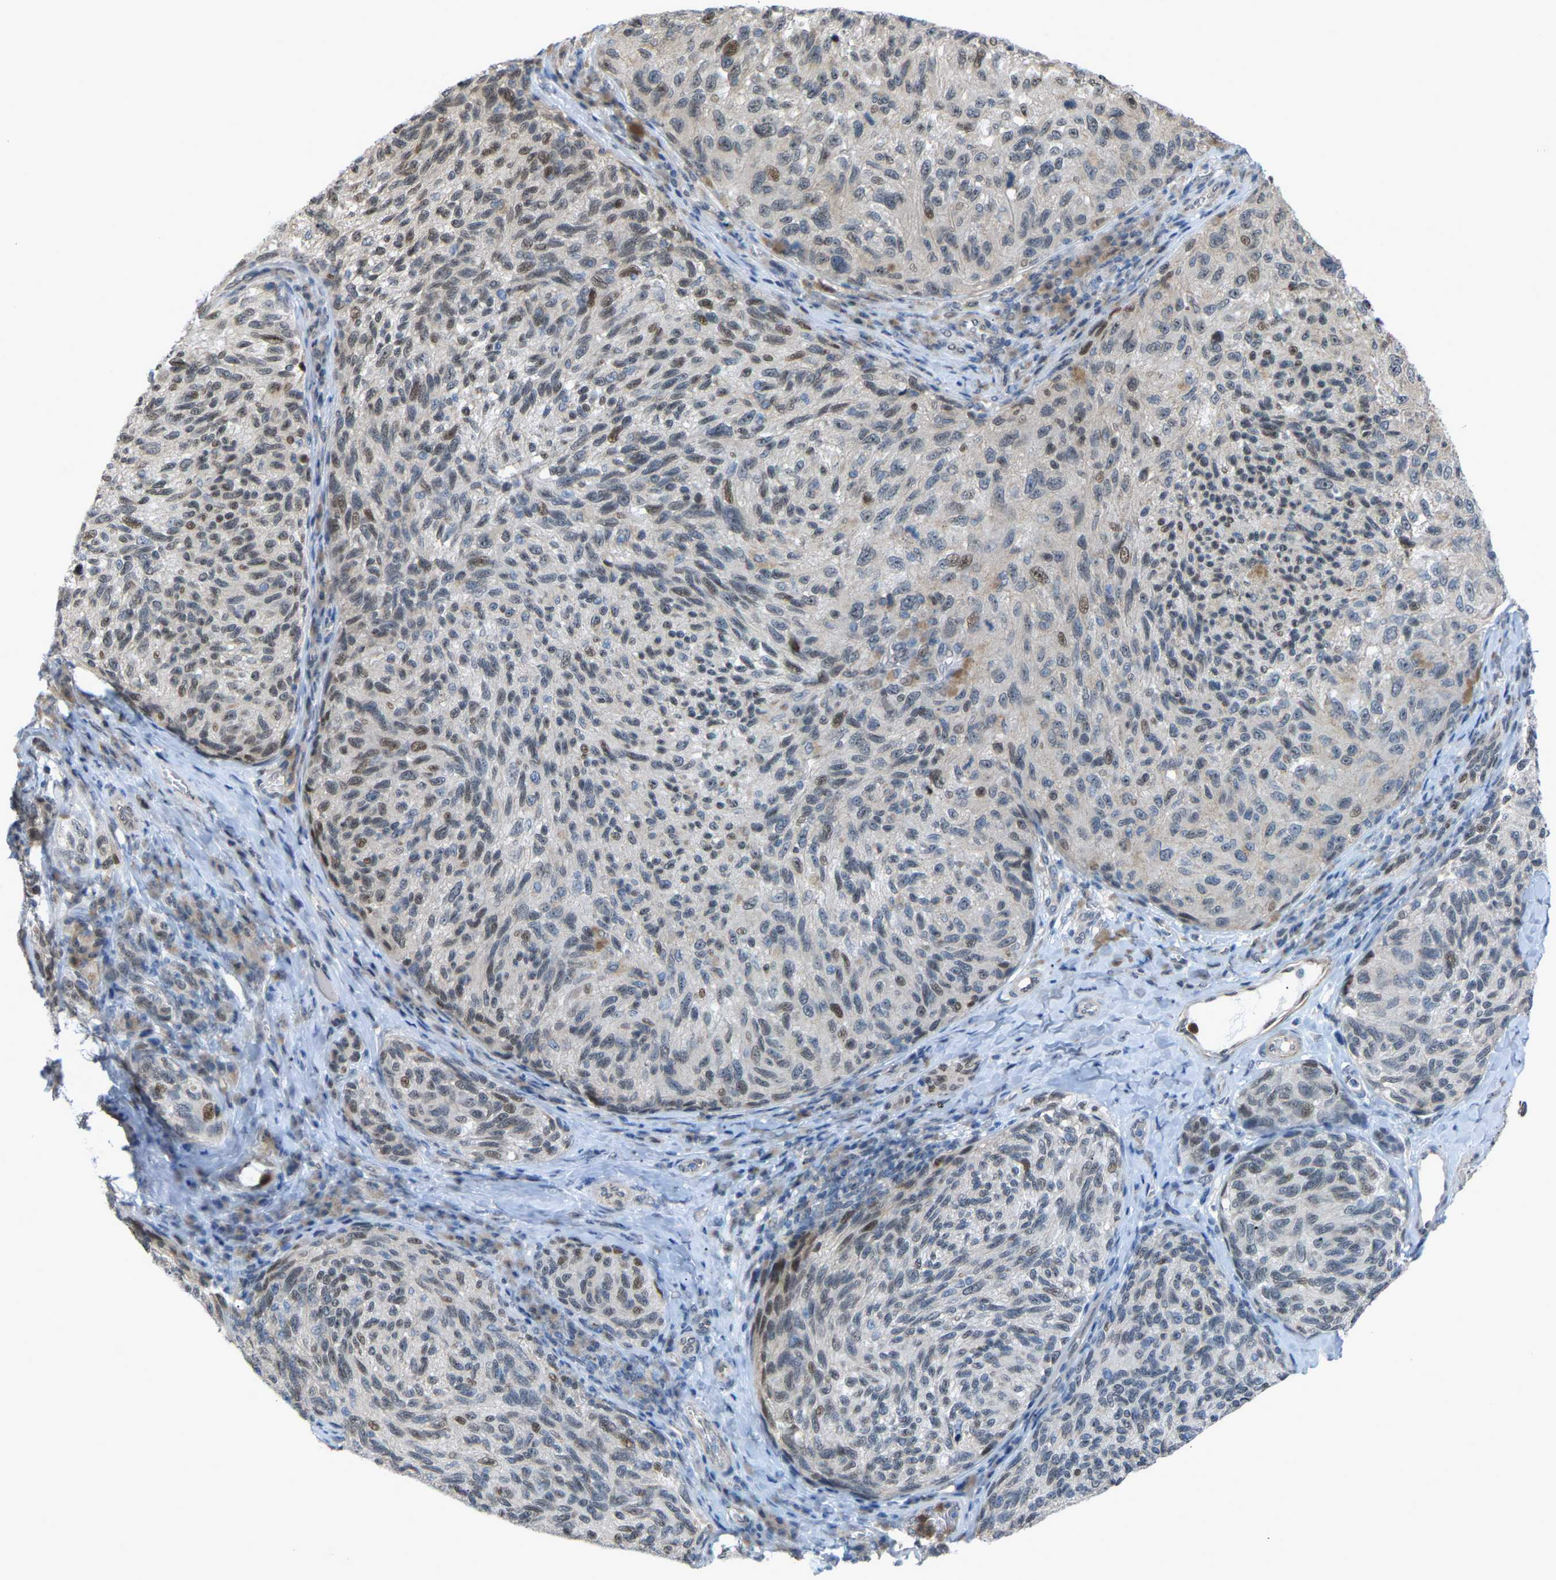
{"staining": {"intensity": "weak", "quantity": "<25%", "location": "nuclear"}, "tissue": "melanoma", "cell_type": "Tumor cells", "image_type": "cancer", "snomed": [{"axis": "morphology", "description": "Malignant melanoma, NOS"}, {"axis": "topography", "description": "Skin"}], "caption": "DAB (3,3'-diaminobenzidine) immunohistochemical staining of melanoma demonstrates no significant staining in tumor cells.", "gene": "CROT", "patient": {"sex": "female", "age": 73}}